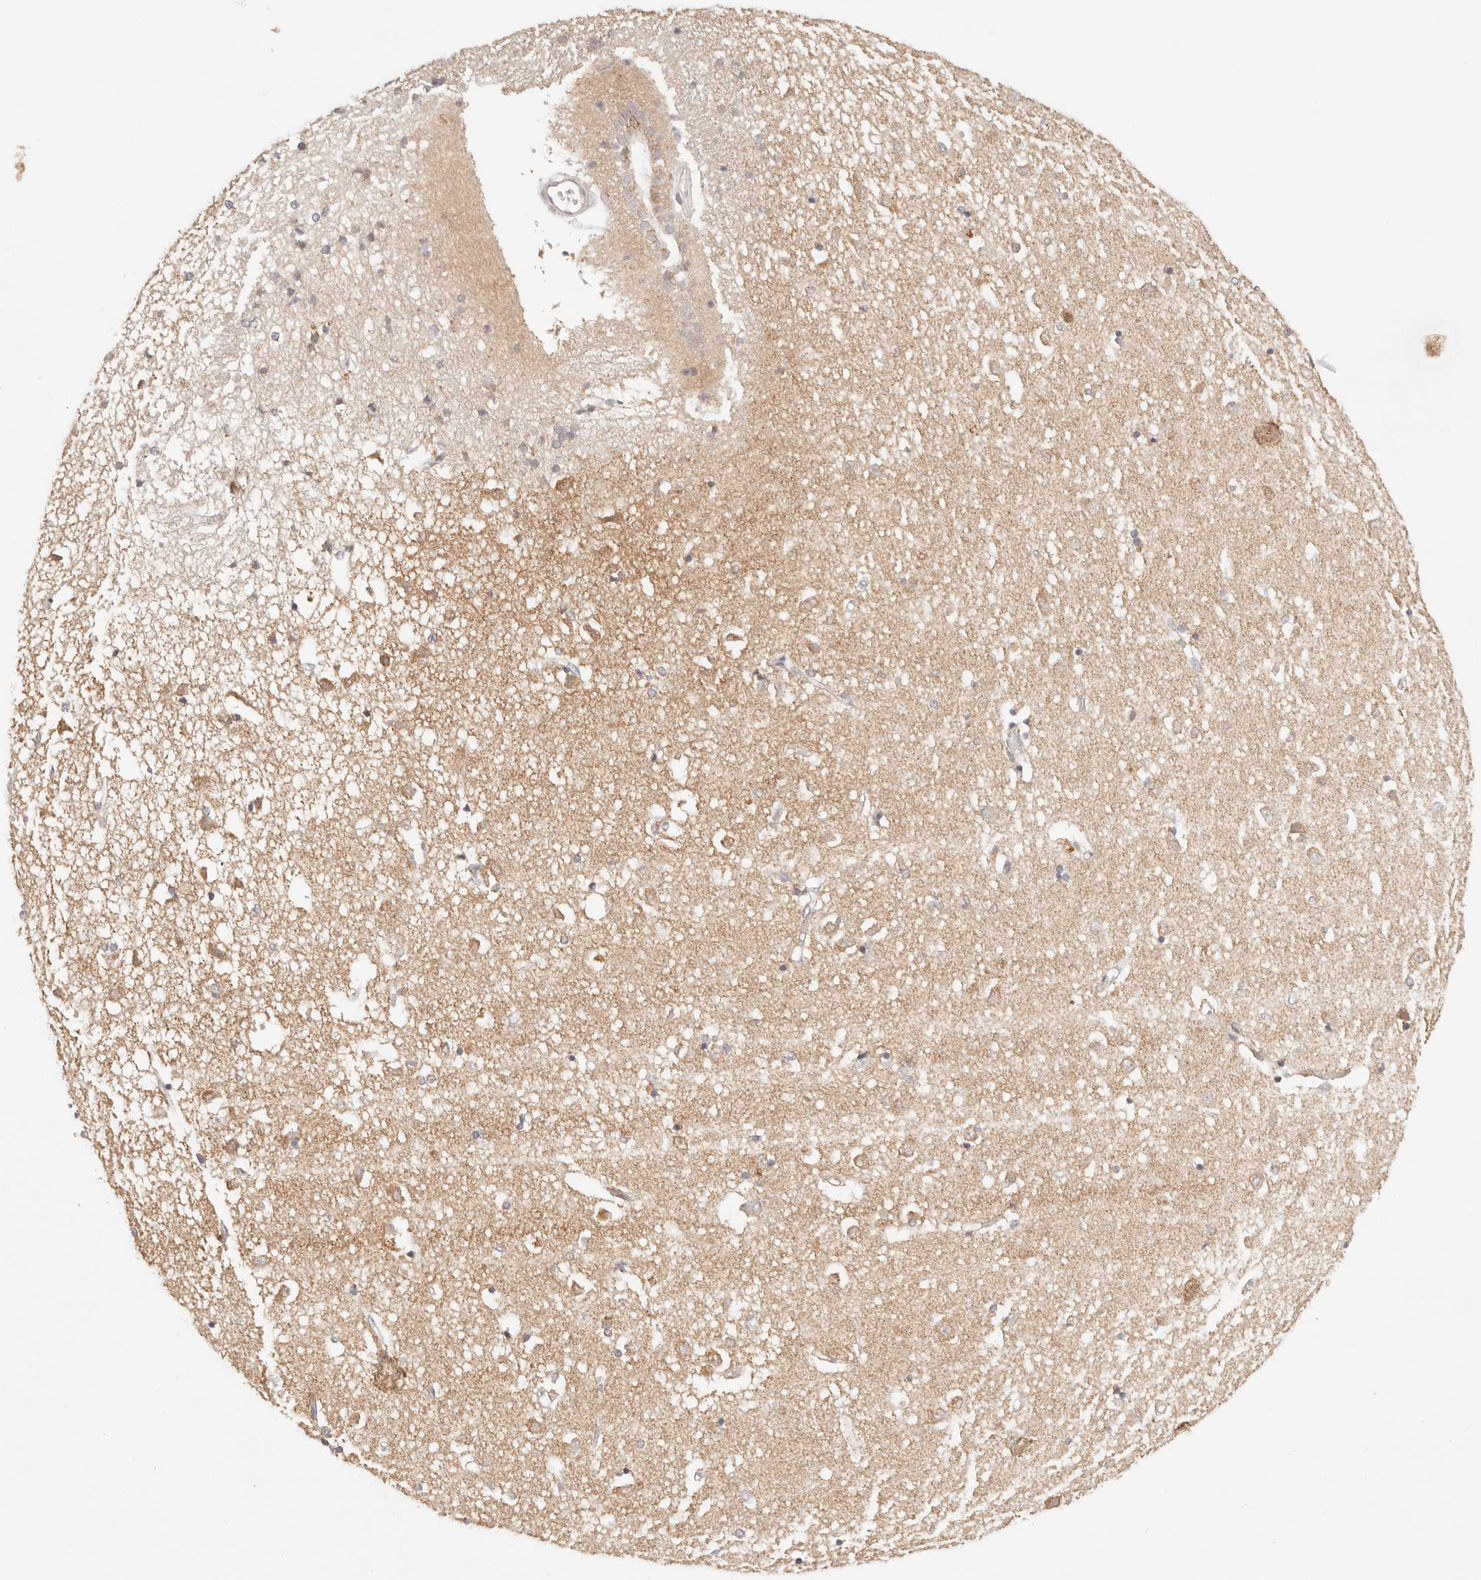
{"staining": {"intensity": "moderate", "quantity": "<25%", "location": "cytoplasmic/membranous"}, "tissue": "caudate", "cell_type": "Glial cells", "image_type": "normal", "snomed": [{"axis": "morphology", "description": "Normal tissue, NOS"}, {"axis": "topography", "description": "Lateral ventricle wall"}], "caption": "IHC of benign caudate shows low levels of moderate cytoplasmic/membranous expression in approximately <25% of glial cells.", "gene": "COA6", "patient": {"sex": "male", "age": 45}}